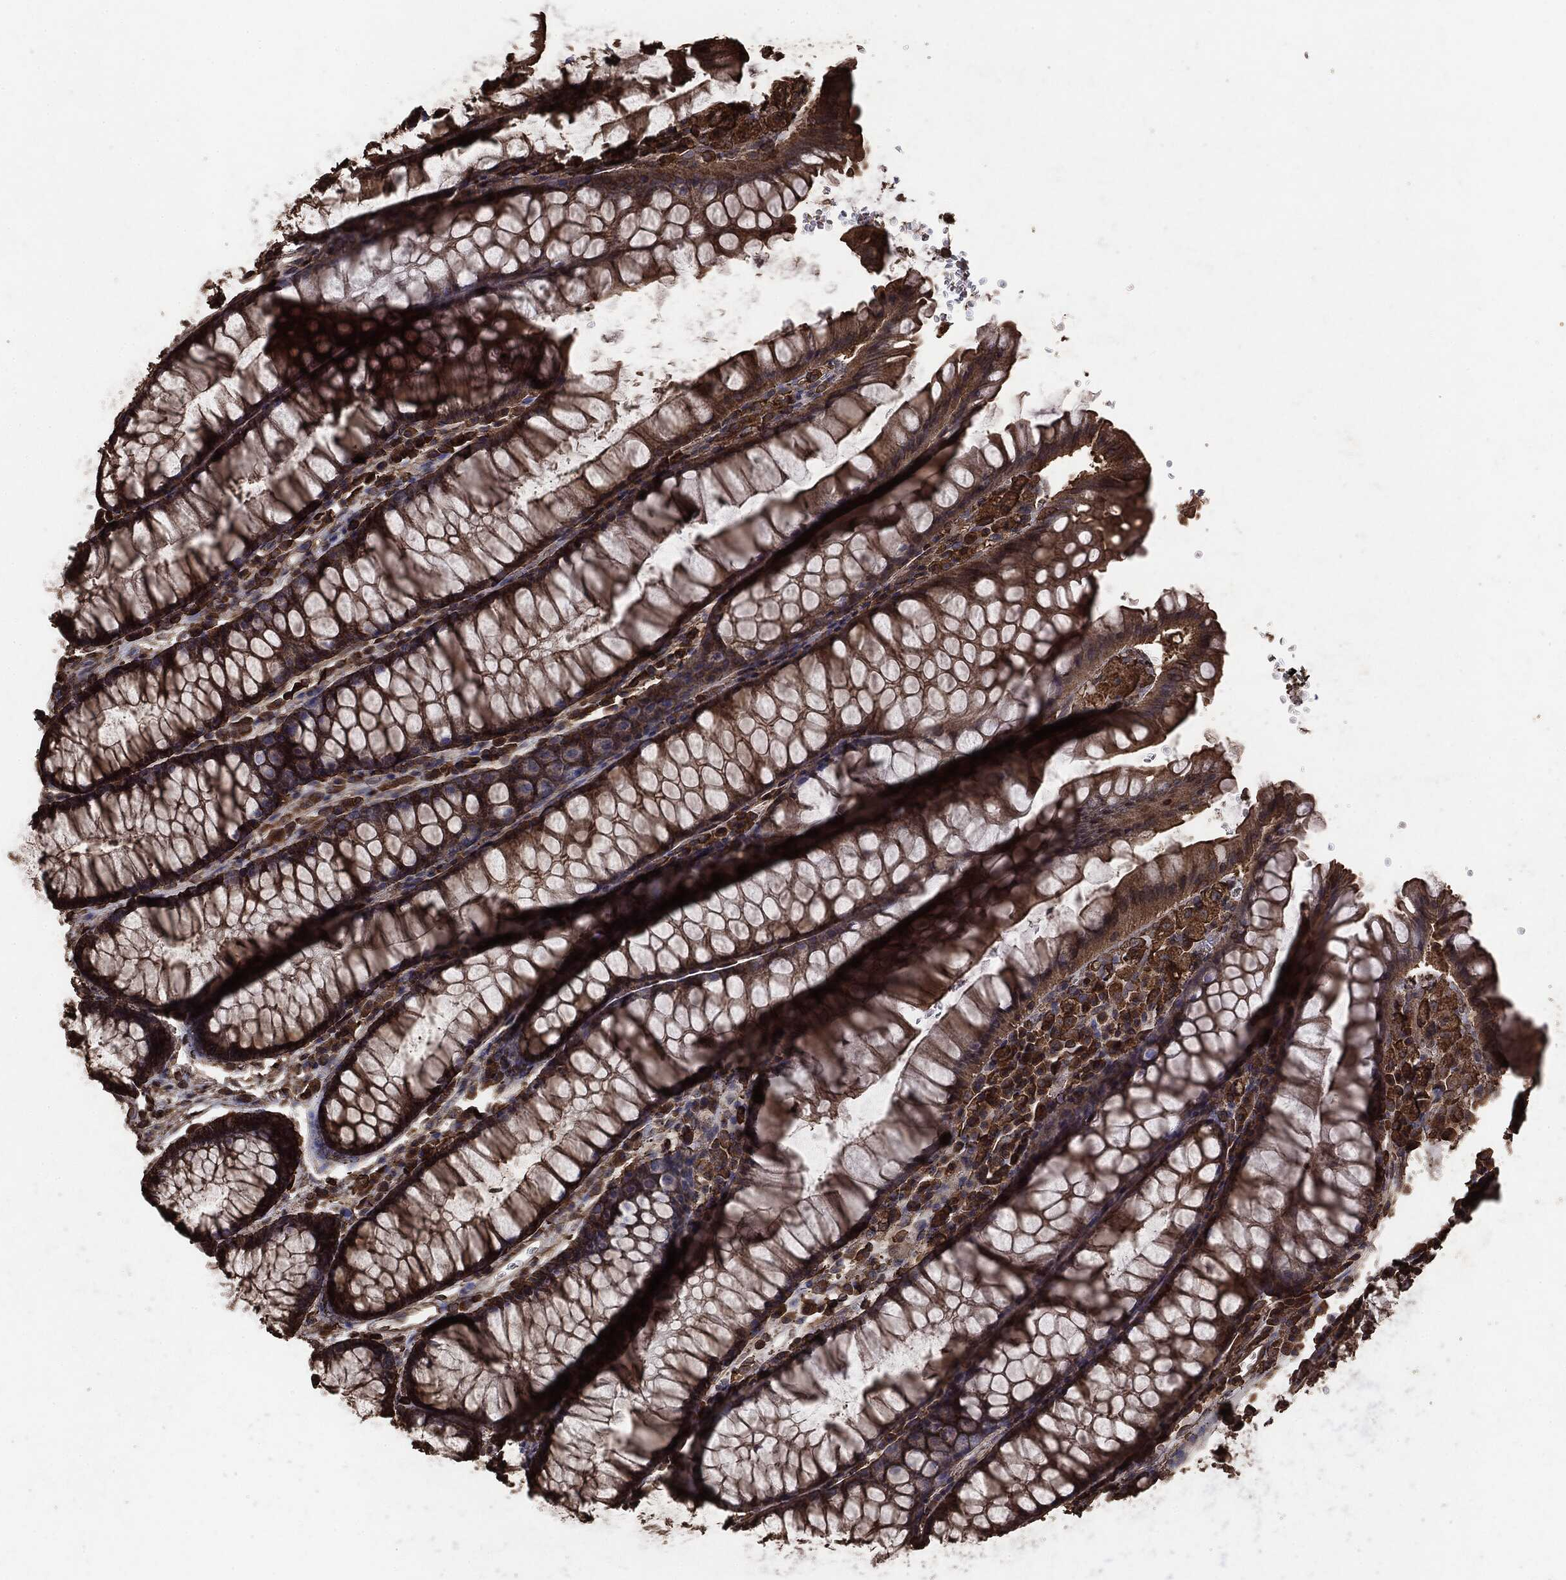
{"staining": {"intensity": "moderate", "quantity": ">75%", "location": "cytoplasmic/membranous"}, "tissue": "rectum", "cell_type": "Glandular cells", "image_type": "normal", "snomed": [{"axis": "morphology", "description": "Normal tissue, NOS"}, {"axis": "topography", "description": "Rectum"}], "caption": "Immunohistochemical staining of unremarkable rectum exhibits >75% levels of moderate cytoplasmic/membranous protein expression in approximately >75% of glandular cells. (IHC, brightfield microscopy, high magnification).", "gene": "MTOR", "patient": {"sex": "female", "age": 68}}